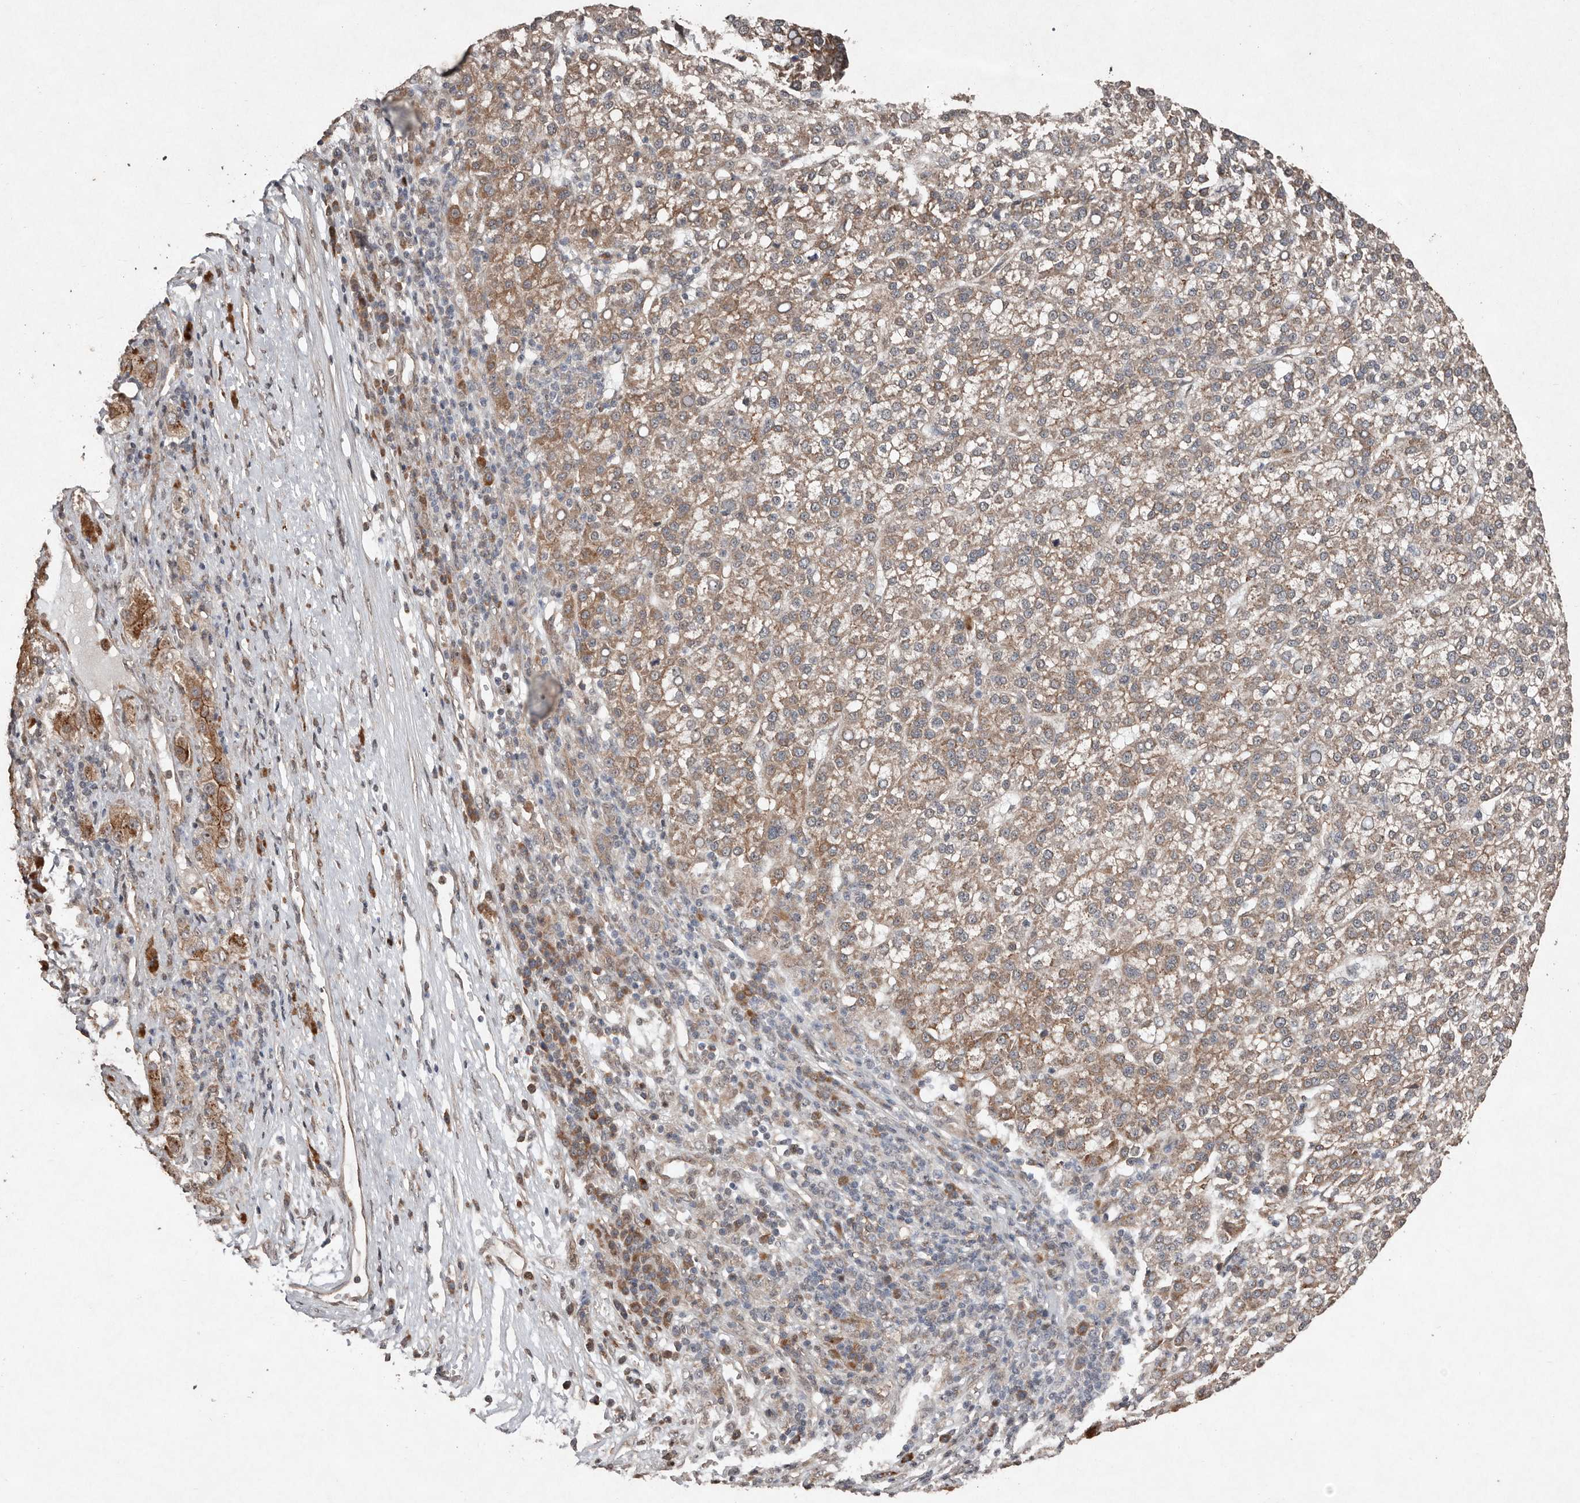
{"staining": {"intensity": "moderate", "quantity": ">75%", "location": "cytoplasmic/membranous"}, "tissue": "liver cancer", "cell_type": "Tumor cells", "image_type": "cancer", "snomed": [{"axis": "morphology", "description": "Carcinoma, Hepatocellular, NOS"}, {"axis": "topography", "description": "Liver"}], "caption": "High-power microscopy captured an IHC histopathology image of liver cancer, revealing moderate cytoplasmic/membranous positivity in about >75% of tumor cells.", "gene": "DIP2C", "patient": {"sex": "female", "age": 58}}